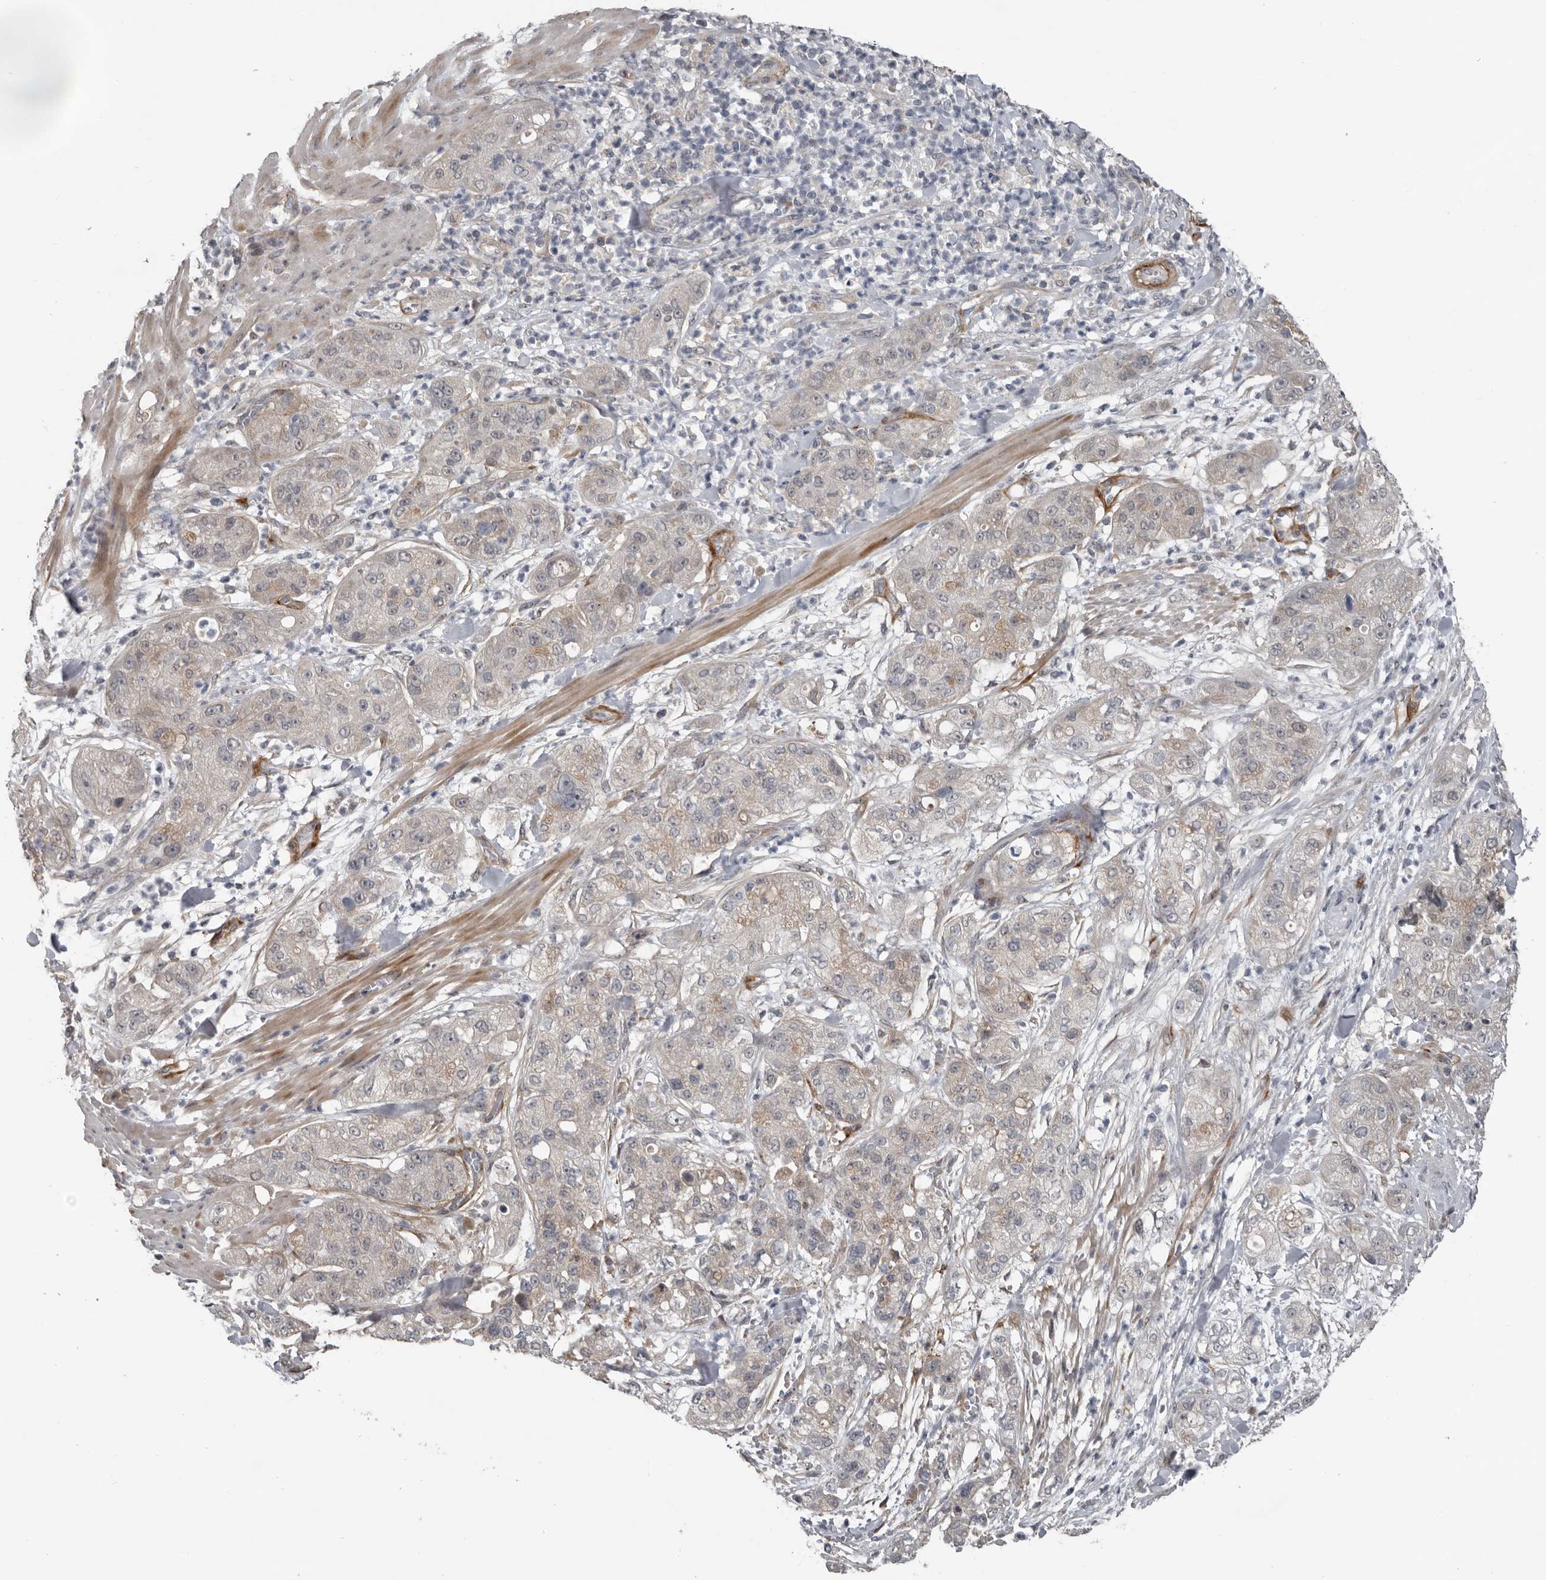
{"staining": {"intensity": "weak", "quantity": "<25%", "location": "cytoplasmic/membranous"}, "tissue": "pancreatic cancer", "cell_type": "Tumor cells", "image_type": "cancer", "snomed": [{"axis": "morphology", "description": "Adenocarcinoma, NOS"}, {"axis": "topography", "description": "Pancreas"}], "caption": "This is an immunohistochemistry image of pancreatic adenocarcinoma. There is no staining in tumor cells.", "gene": "C1orf216", "patient": {"sex": "female", "age": 78}}